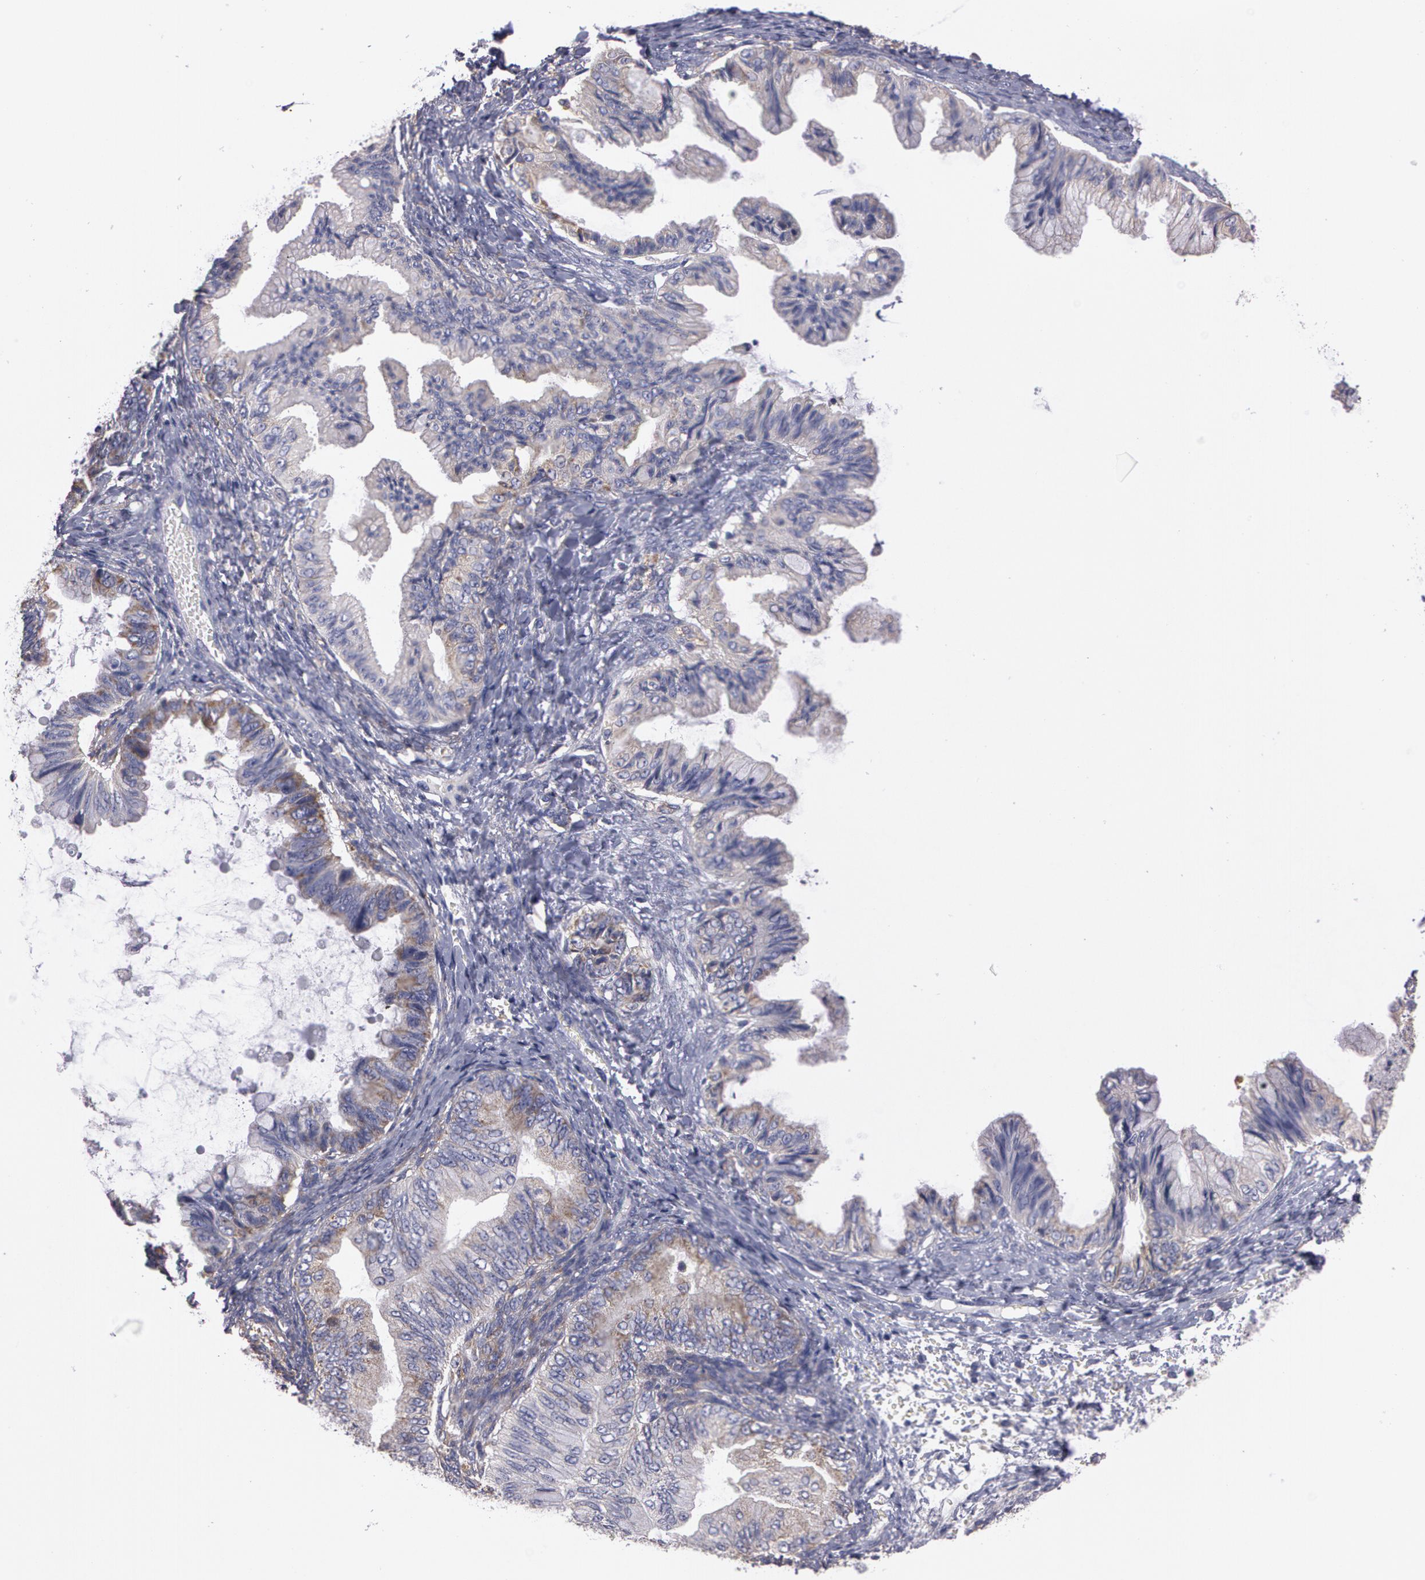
{"staining": {"intensity": "weak", "quantity": "<25%", "location": "cytoplasmic/membranous"}, "tissue": "ovarian cancer", "cell_type": "Tumor cells", "image_type": "cancer", "snomed": [{"axis": "morphology", "description": "Cystadenocarcinoma, mucinous, NOS"}, {"axis": "topography", "description": "Ovary"}], "caption": "Immunohistochemistry of human ovarian cancer reveals no positivity in tumor cells.", "gene": "NEK9", "patient": {"sex": "female", "age": 36}}